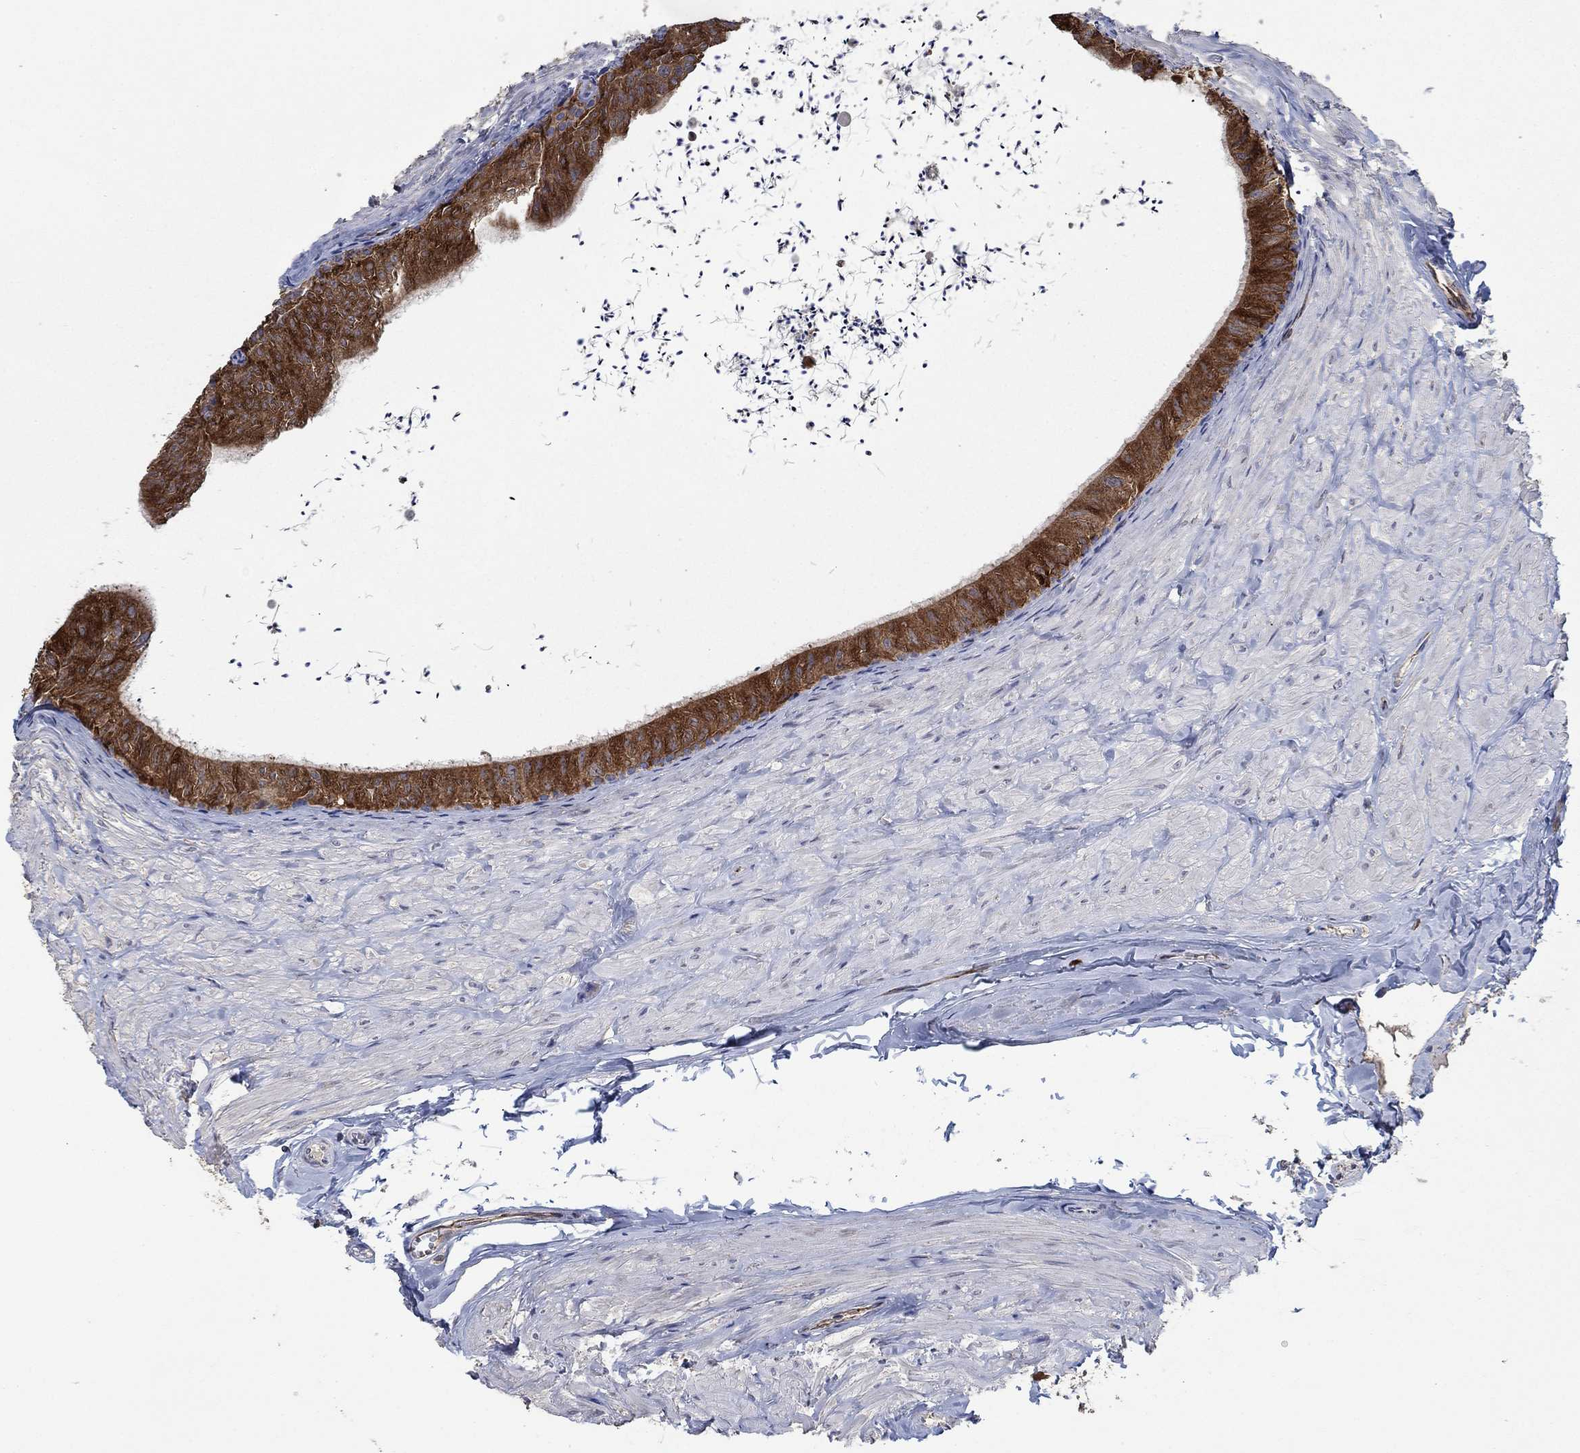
{"staining": {"intensity": "strong", "quantity": ">75%", "location": "cytoplasmic/membranous"}, "tissue": "epididymis", "cell_type": "Glandular cells", "image_type": "normal", "snomed": [{"axis": "morphology", "description": "Normal tissue, NOS"}, {"axis": "topography", "description": "Epididymis"}], "caption": "The immunohistochemical stain shows strong cytoplasmic/membranous staining in glandular cells of benign epididymis. The staining is performed using DAB (3,3'-diaminobenzidine) brown chromogen to label protein expression. The nuclei are counter-stained blue using hematoxylin.", "gene": "HID1", "patient": {"sex": "male", "age": 32}}